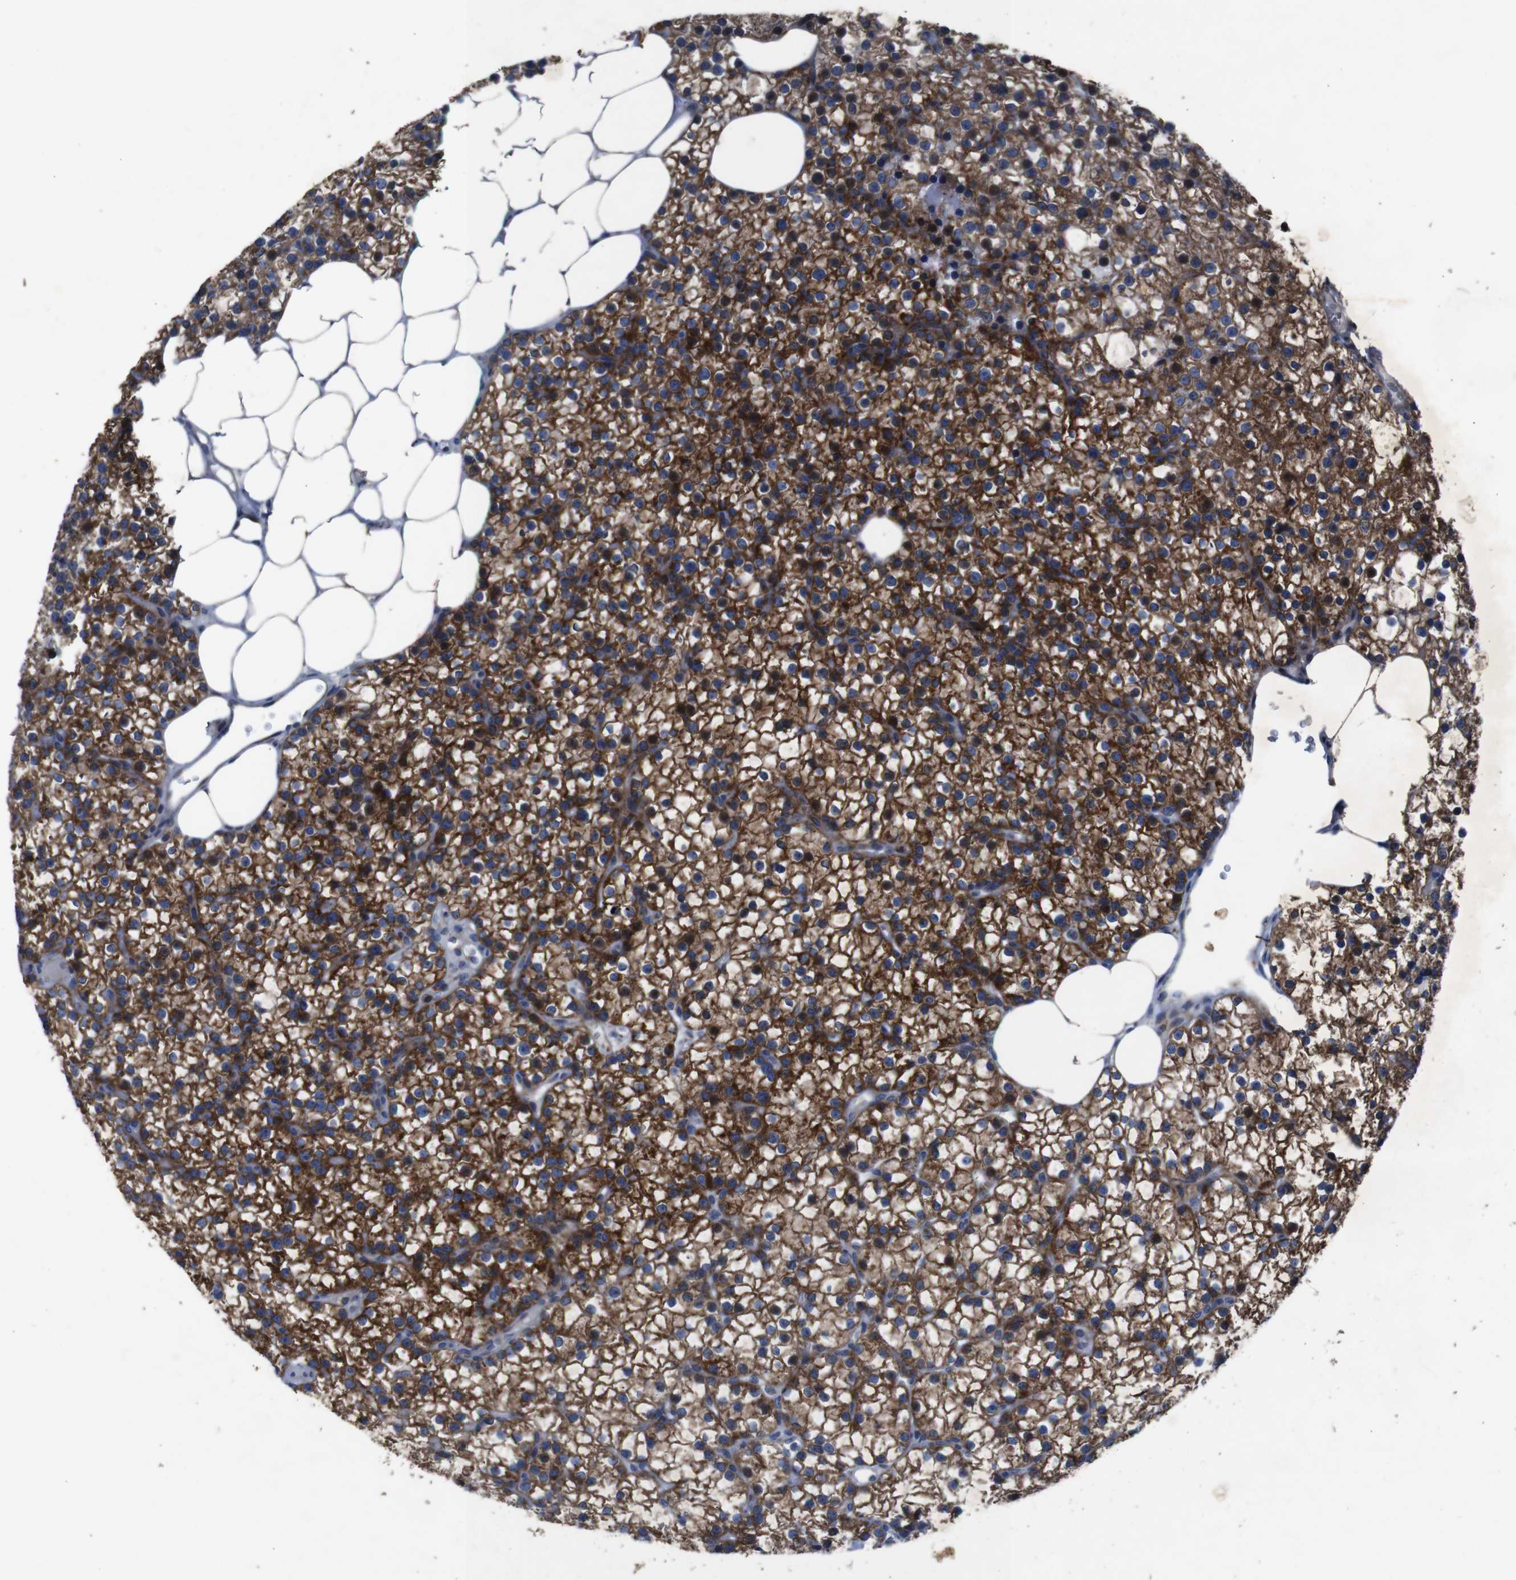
{"staining": {"intensity": "strong", "quantity": "25%-75%", "location": "cytoplasmic/membranous"}, "tissue": "parathyroid gland", "cell_type": "Glandular cells", "image_type": "normal", "snomed": [{"axis": "morphology", "description": "Normal tissue, NOS"}, {"axis": "morphology", "description": "Adenoma, NOS"}, {"axis": "topography", "description": "Parathyroid gland"}], "caption": "Immunohistochemistry (IHC) image of benign parathyroid gland: human parathyroid gland stained using immunohistochemistry demonstrates high levels of strong protein expression localized specifically in the cytoplasmic/membranous of glandular cells, appearing as a cytoplasmic/membranous brown color.", "gene": "CHST10", "patient": {"sex": "female", "age": 70}}